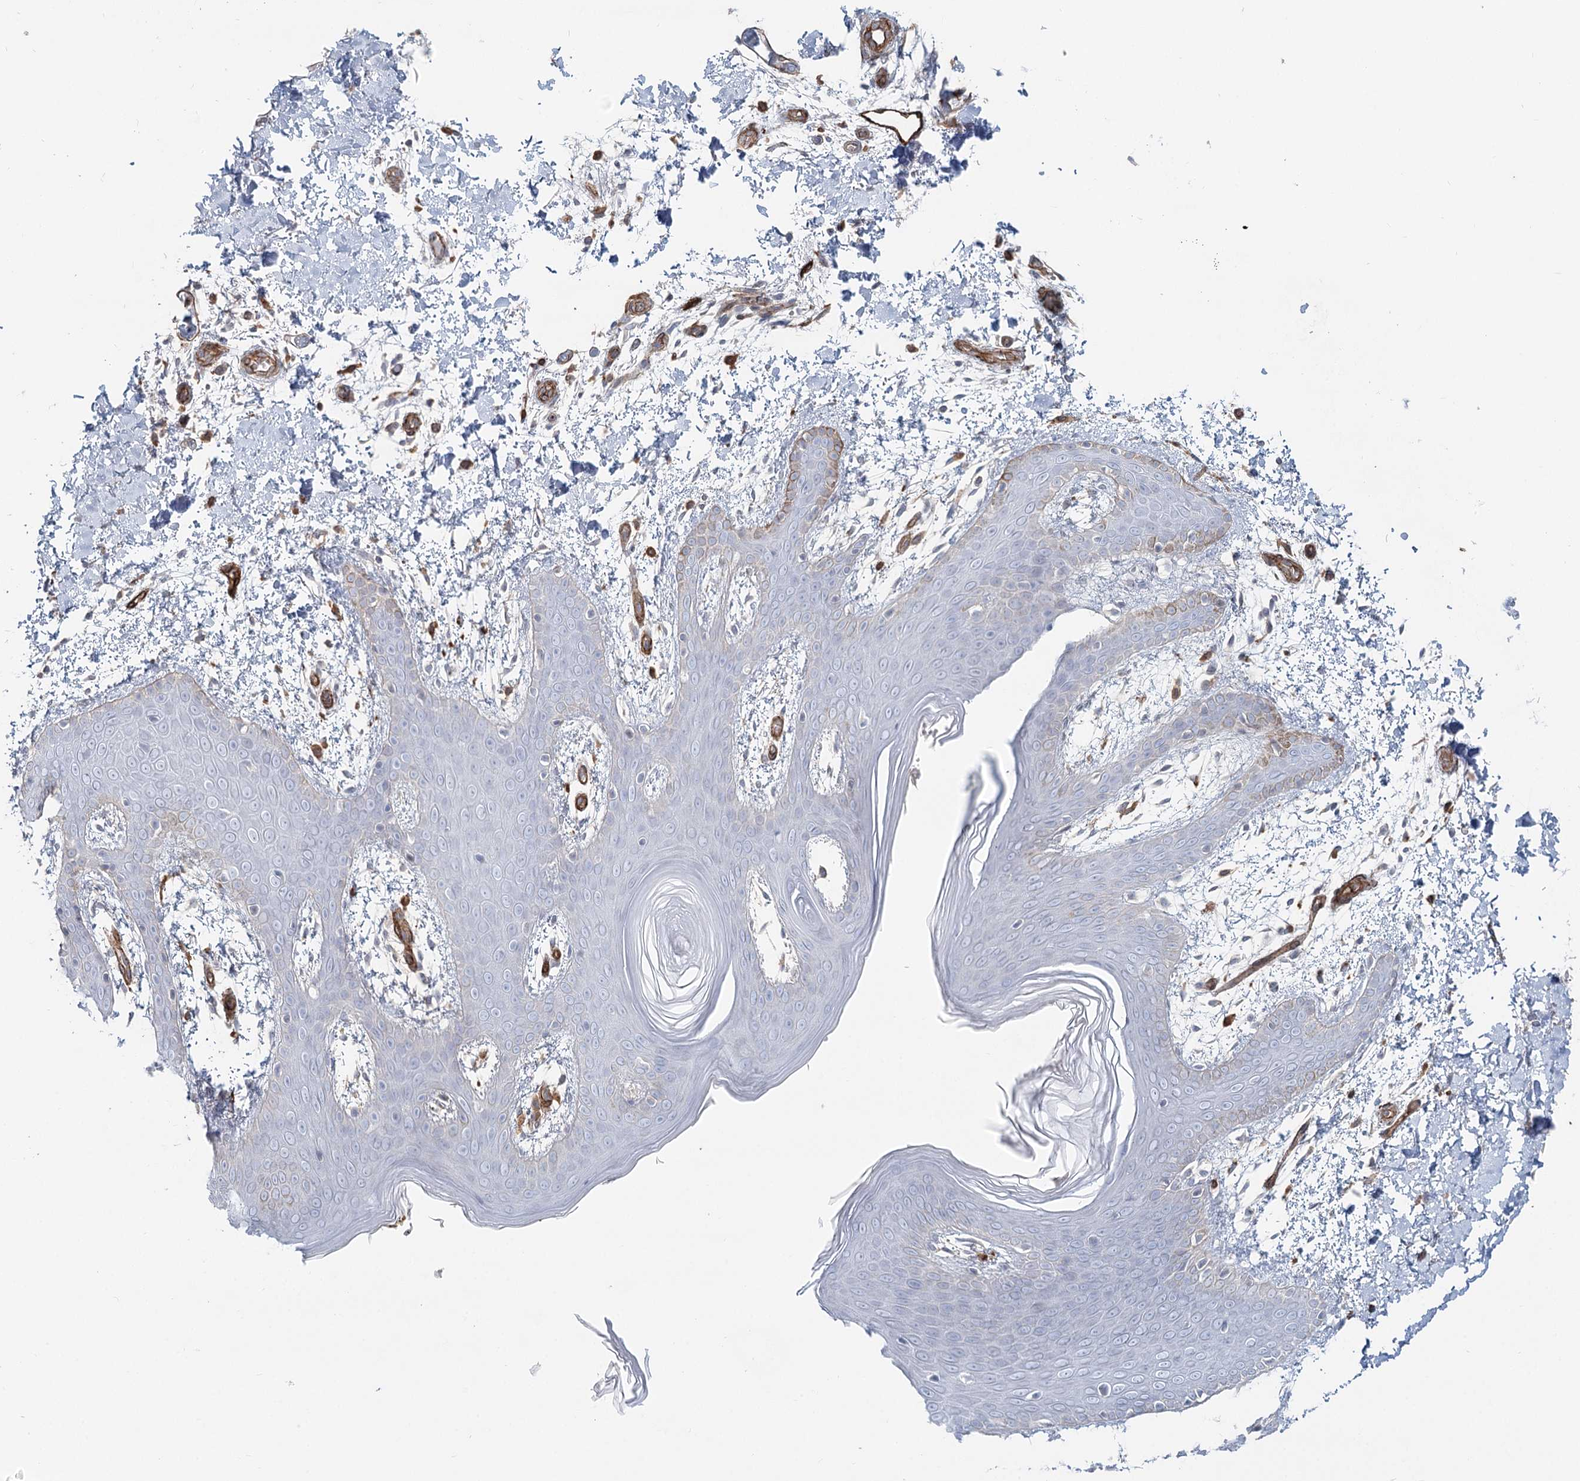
{"staining": {"intensity": "negative", "quantity": "none", "location": "none"}, "tissue": "skin", "cell_type": "Fibroblasts", "image_type": "normal", "snomed": [{"axis": "morphology", "description": "Normal tissue, NOS"}, {"axis": "topography", "description": "Skin"}], "caption": "High magnification brightfield microscopy of benign skin stained with DAB (3,3'-diaminobenzidine) (brown) and counterstained with hematoxylin (blue): fibroblasts show no significant positivity. (DAB (3,3'-diaminobenzidine) immunohistochemistry (IHC), high magnification).", "gene": "ZFYVE28", "patient": {"sex": "male", "age": 36}}